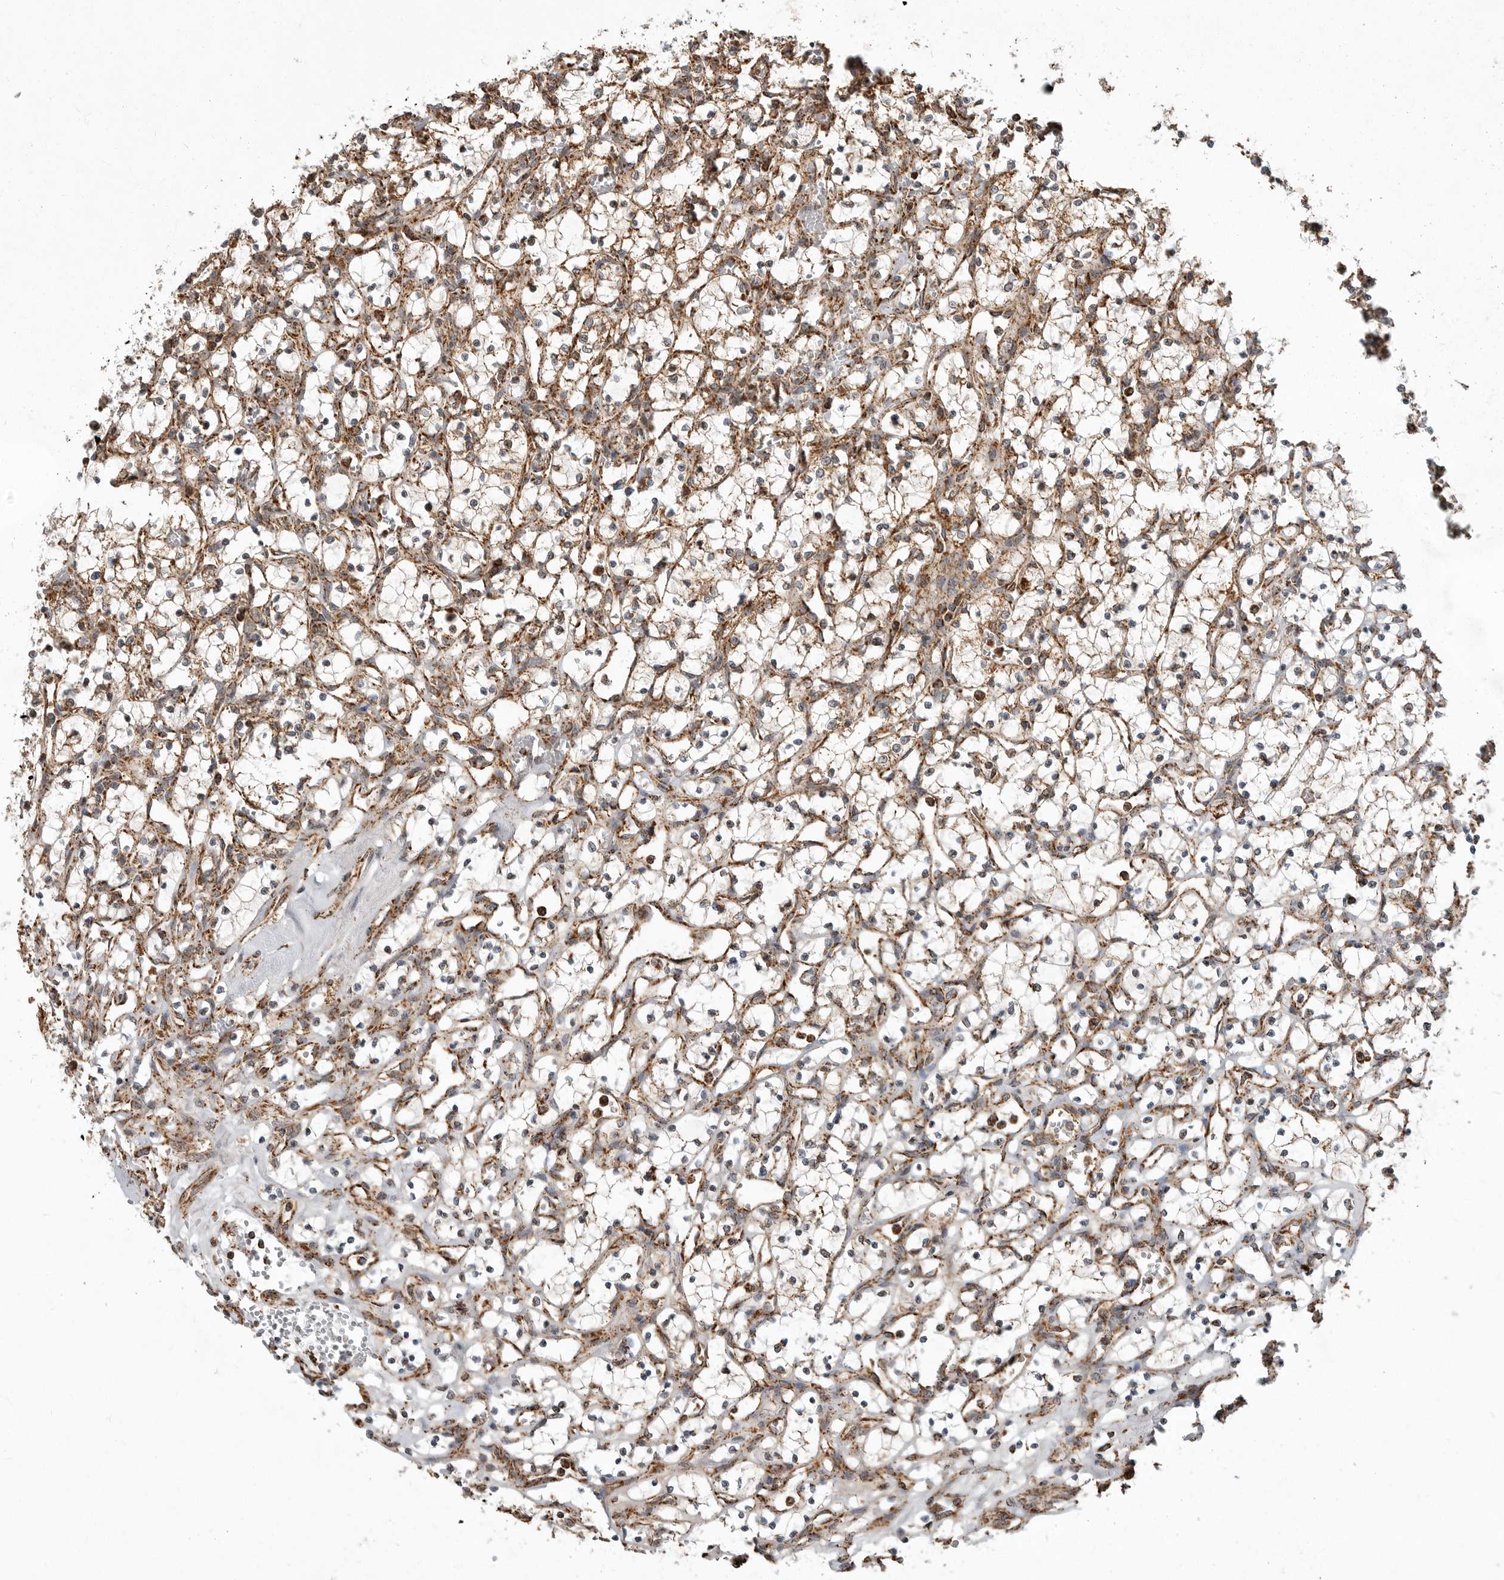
{"staining": {"intensity": "moderate", "quantity": ">75%", "location": "cytoplasmic/membranous"}, "tissue": "renal cancer", "cell_type": "Tumor cells", "image_type": "cancer", "snomed": [{"axis": "morphology", "description": "Adenocarcinoma, NOS"}, {"axis": "topography", "description": "Kidney"}], "caption": "The histopathology image reveals immunohistochemical staining of renal cancer. There is moderate cytoplasmic/membranous positivity is identified in about >75% of tumor cells. (DAB IHC, brown staining for protein, blue staining for nuclei).", "gene": "GCNT2", "patient": {"sex": "female", "age": 69}}